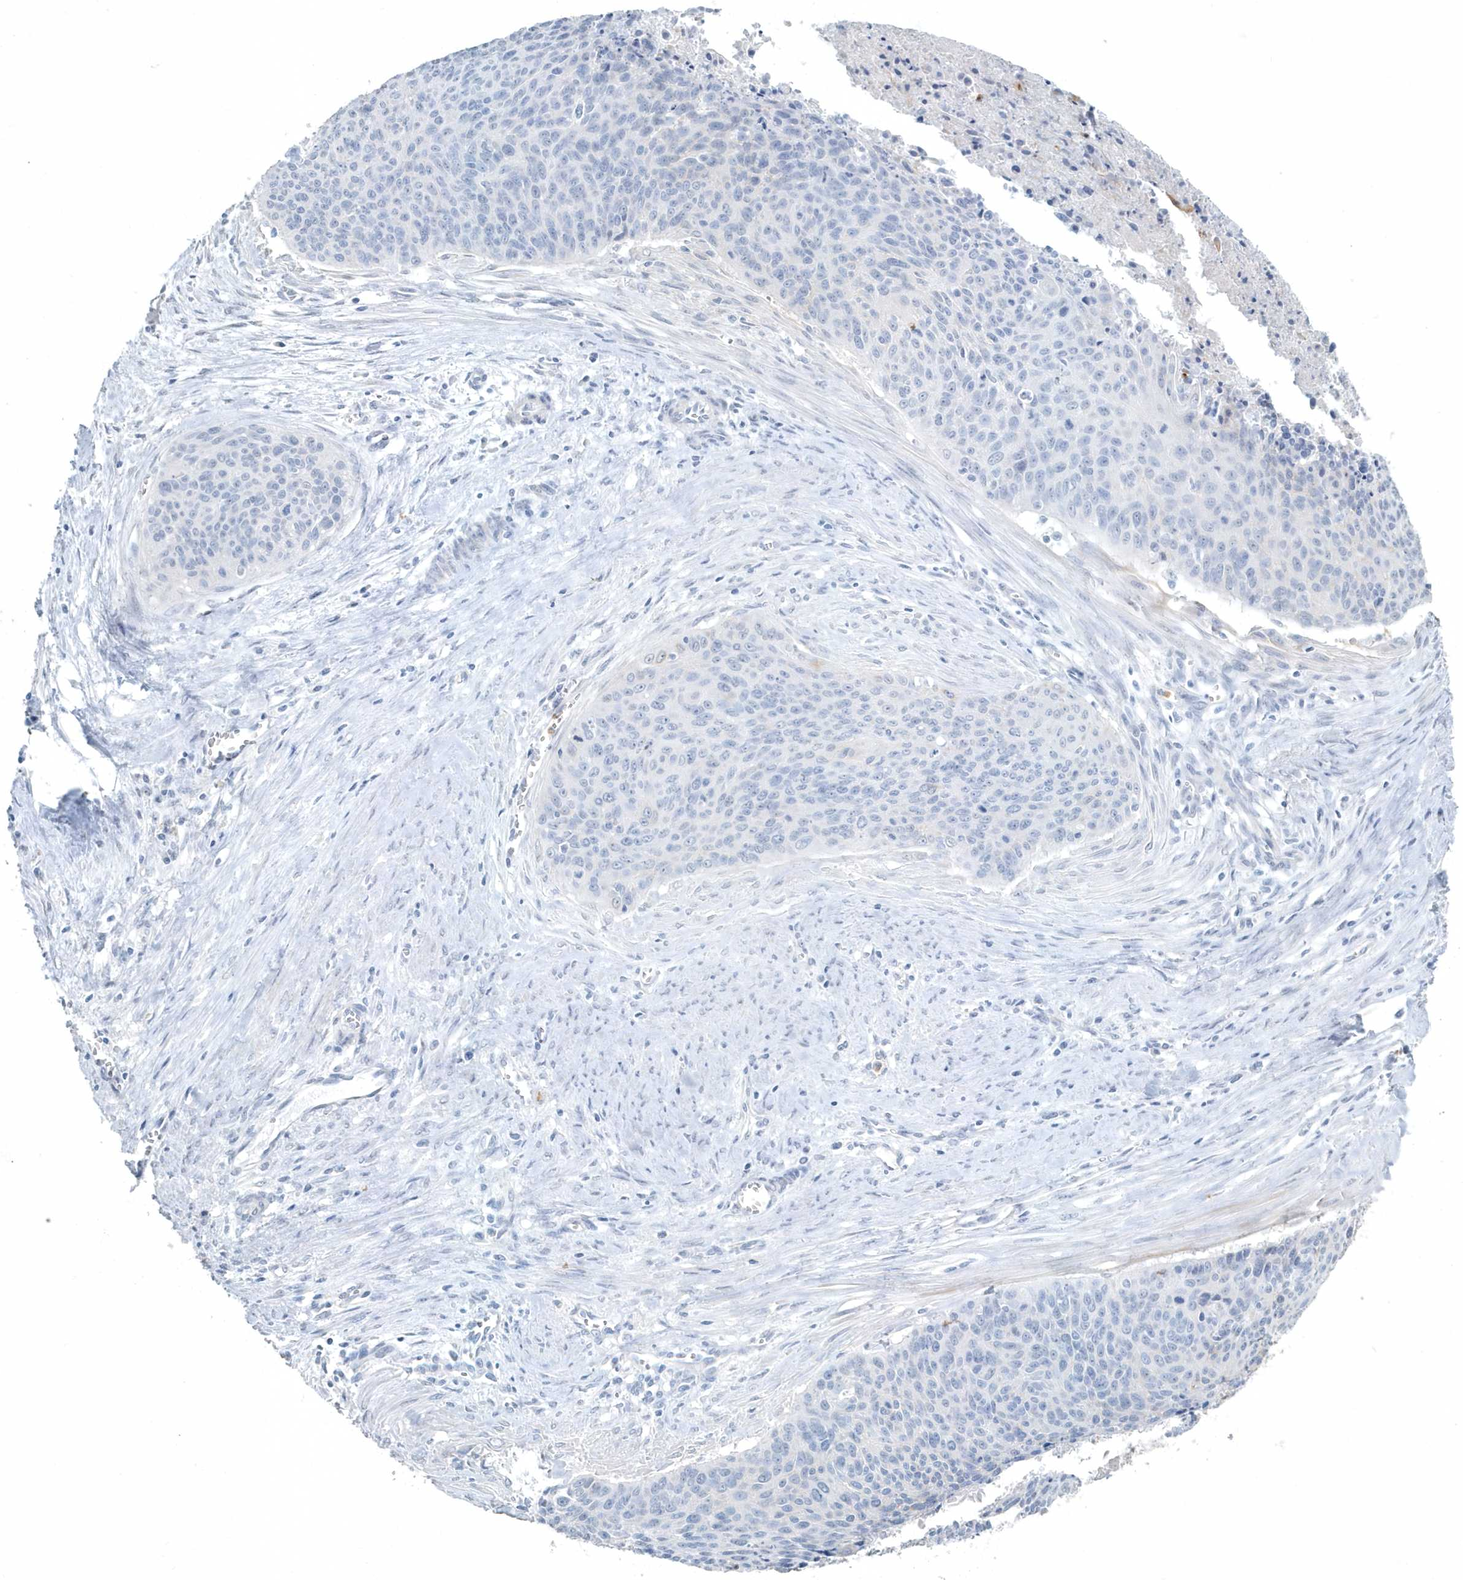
{"staining": {"intensity": "negative", "quantity": "none", "location": "none"}, "tissue": "cervical cancer", "cell_type": "Tumor cells", "image_type": "cancer", "snomed": [{"axis": "morphology", "description": "Squamous cell carcinoma, NOS"}, {"axis": "topography", "description": "Cervix"}], "caption": "Immunohistochemical staining of cervical cancer displays no significant positivity in tumor cells.", "gene": "MYOT", "patient": {"sex": "female", "age": 55}}